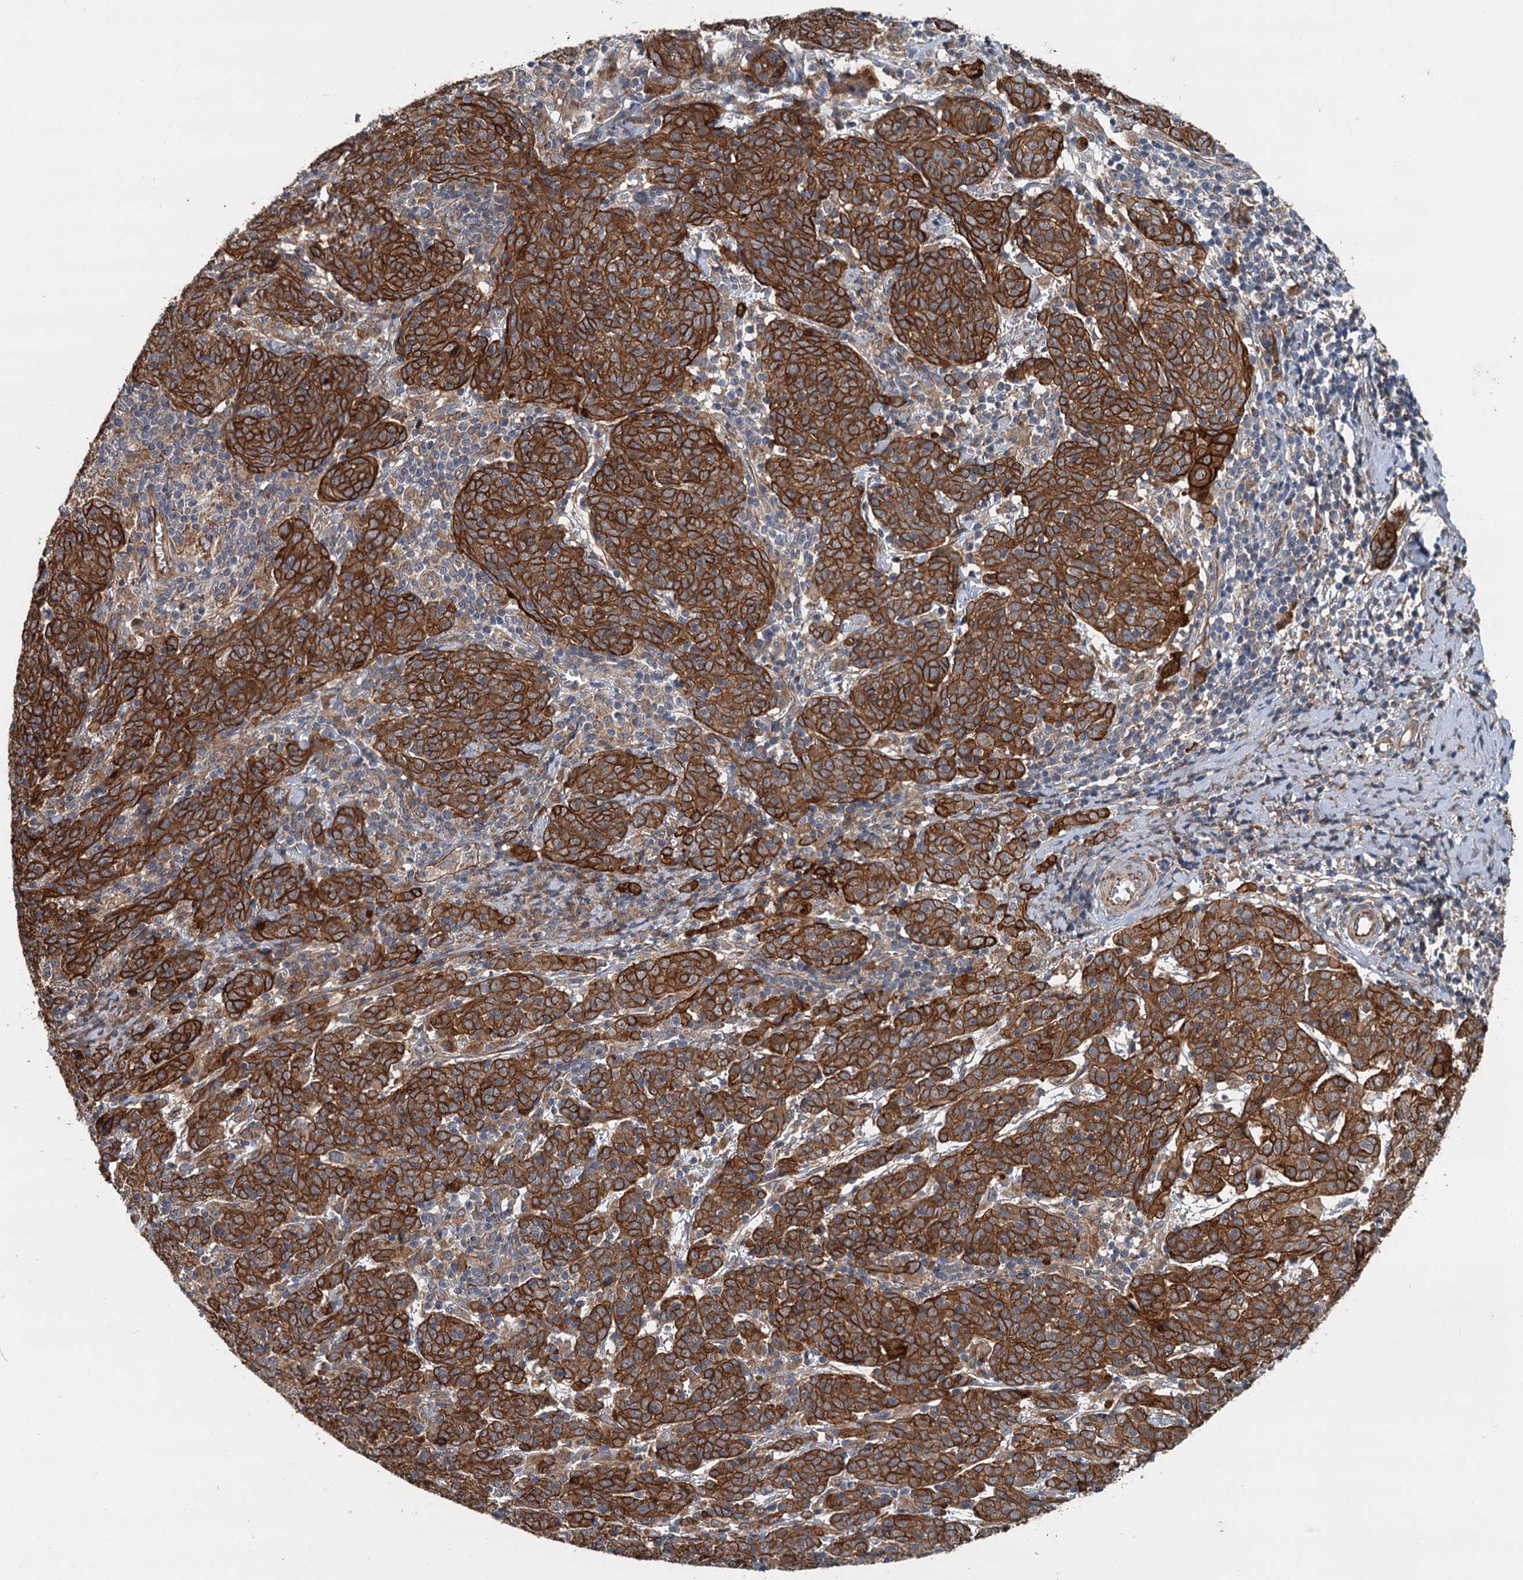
{"staining": {"intensity": "strong", "quantity": ">75%", "location": "cytoplasmic/membranous"}, "tissue": "cervical cancer", "cell_type": "Tumor cells", "image_type": "cancer", "snomed": [{"axis": "morphology", "description": "Squamous cell carcinoma, NOS"}, {"axis": "topography", "description": "Cervix"}], "caption": "Immunohistochemistry staining of squamous cell carcinoma (cervical), which exhibits high levels of strong cytoplasmic/membranous staining in about >75% of tumor cells indicating strong cytoplasmic/membranous protein expression. The staining was performed using DAB (3,3'-diaminobenzidine) (brown) for protein detection and nuclei were counterstained in hematoxylin (blue).", "gene": "LRRK2", "patient": {"sex": "female", "age": 67}}